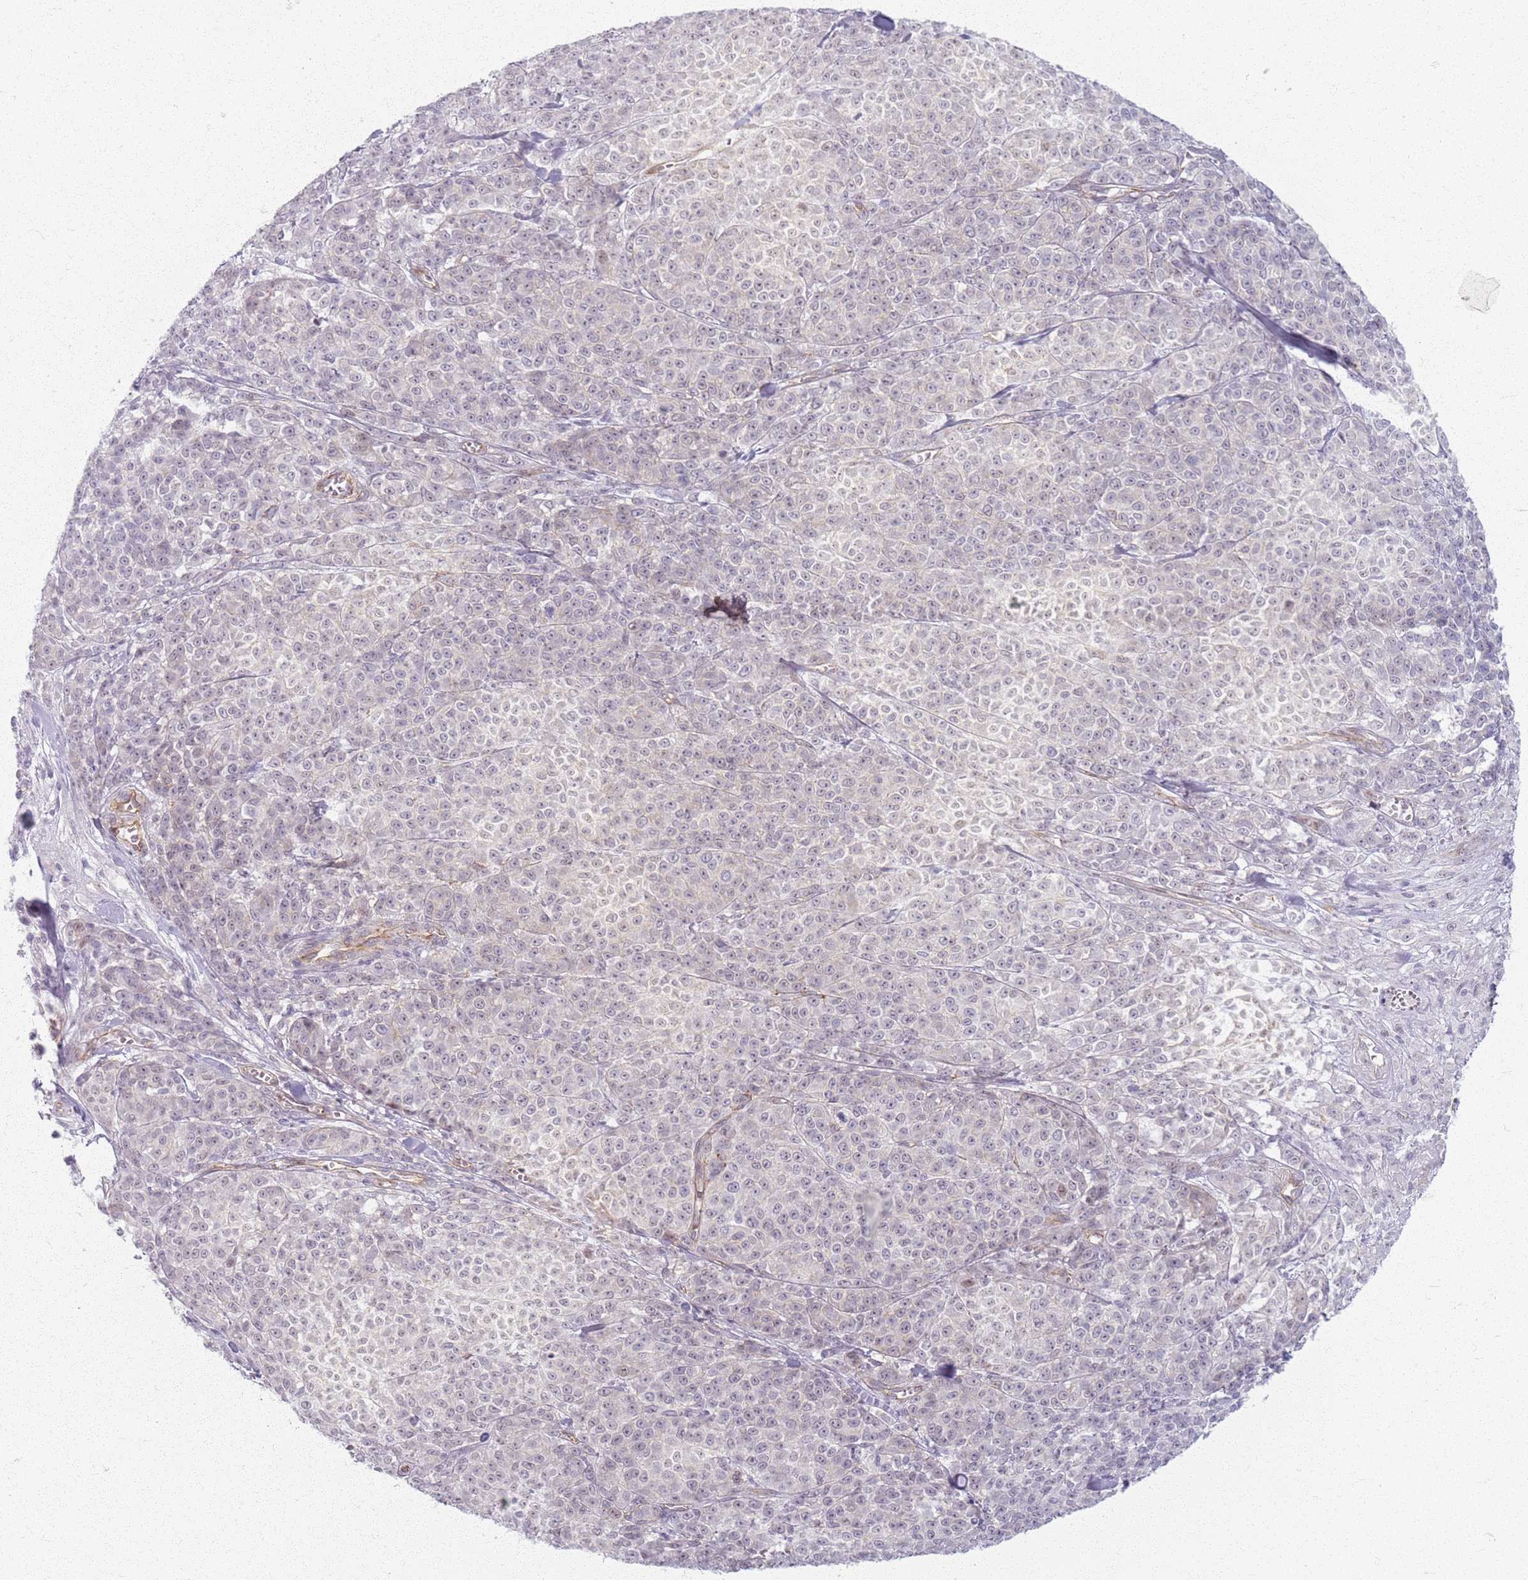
{"staining": {"intensity": "negative", "quantity": "none", "location": "none"}, "tissue": "melanoma", "cell_type": "Tumor cells", "image_type": "cancer", "snomed": [{"axis": "morphology", "description": "Normal tissue, NOS"}, {"axis": "morphology", "description": "Malignant melanoma, NOS"}, {"axis": "topography", "description": "Skin"}], "caption": "Melanoma was stained to show a protein in brown. There is no significant expression in tumor cells.", "gene": "KCNA5", "patient": {"sex": "female", "age": 34}}